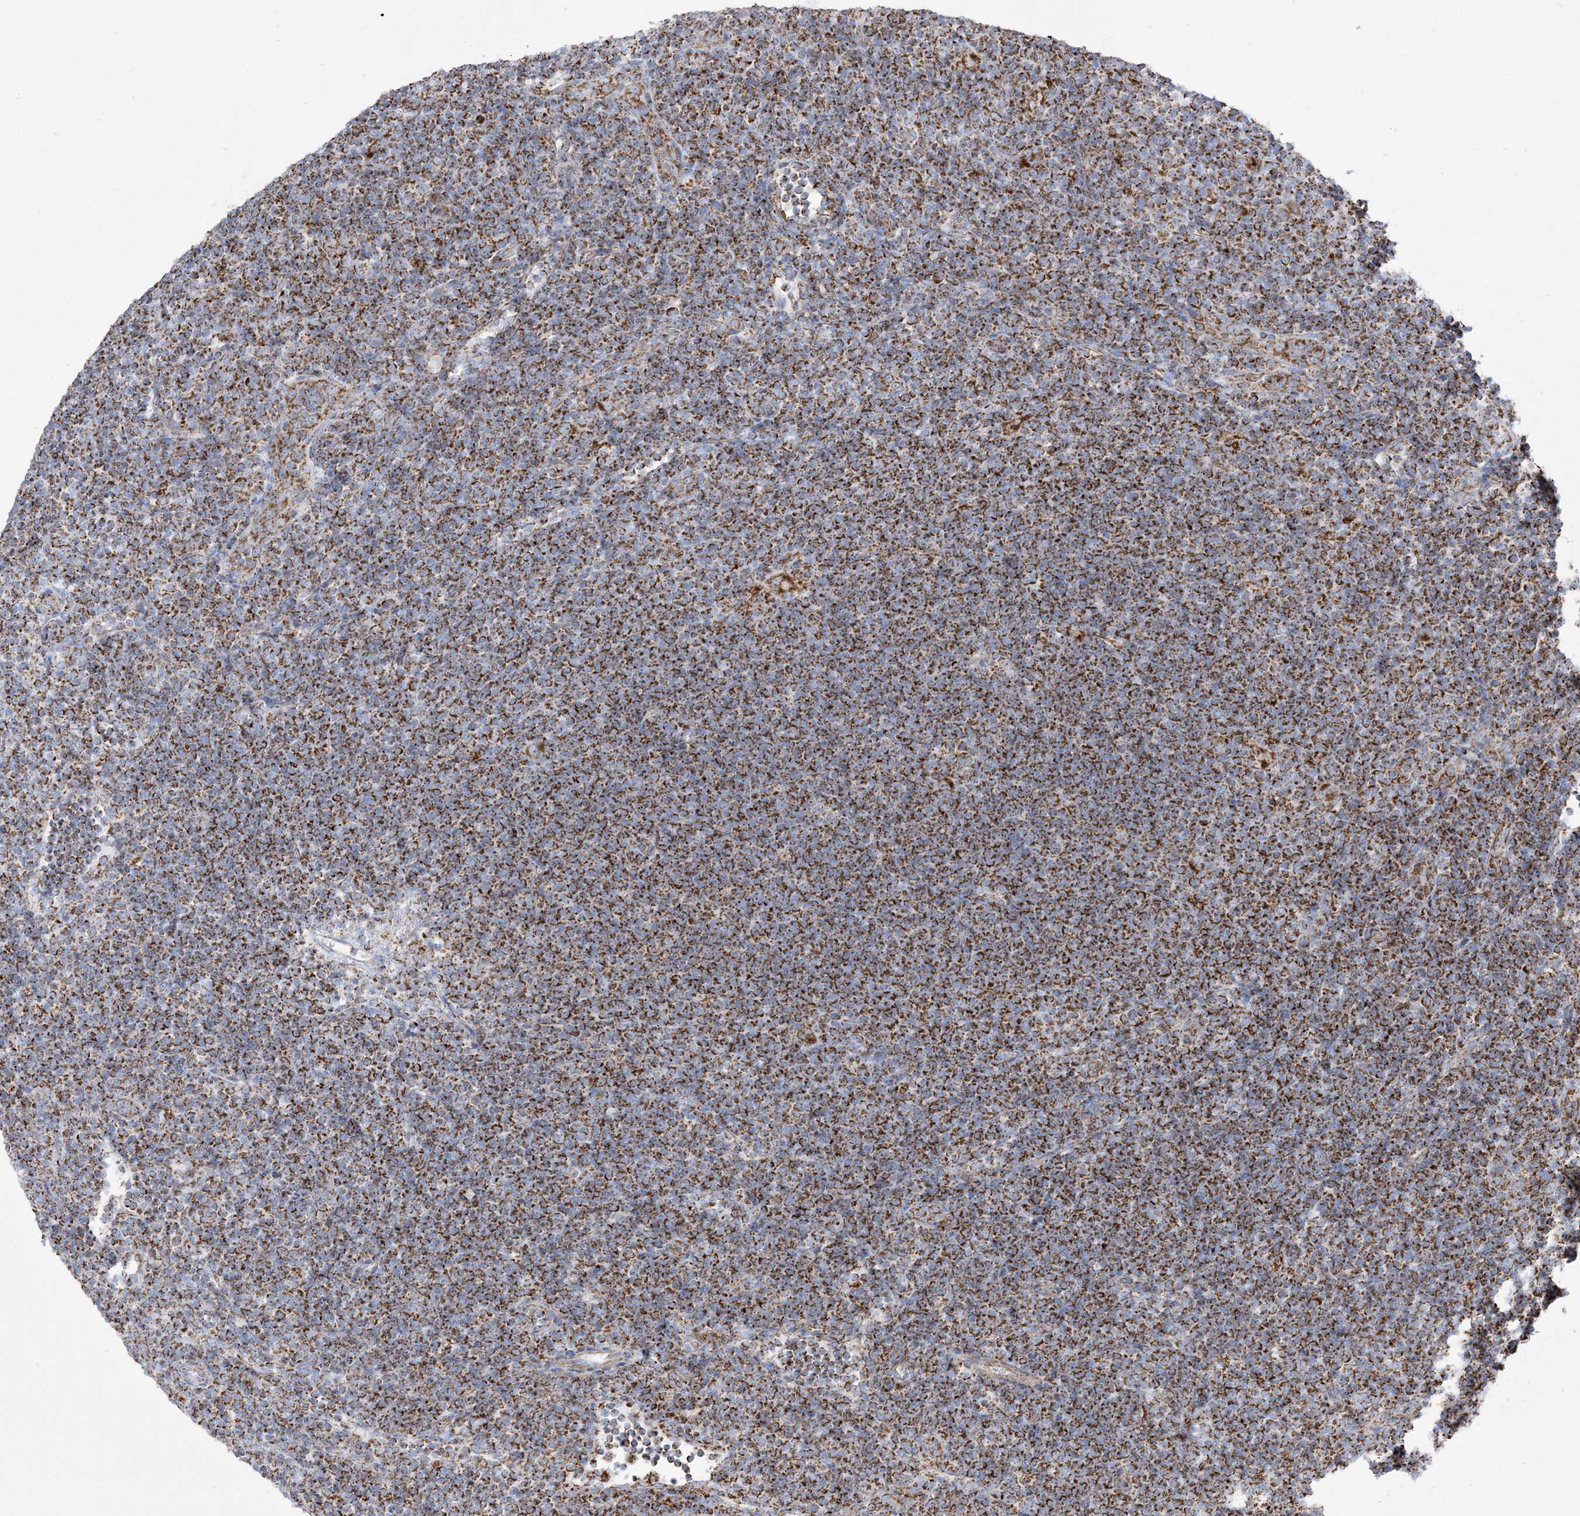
{"staining": {"intensity": "moderate", "quantity": ">75%", "location": "cytoplasmic/membranous"}, "tissue": "lymphoma", "cell_type": "Tumor cells", "image_type": "cancer", "snomed": [{"axis": "morphology", "description": "Hodgkin's disease, NOS"}, {"axis": "topography", "description": "Lymph node"}], "caption": "Protein staining displays moderate cytoplasmic/membranous expression in about >75% of tumor cells in lymphoma. (Stains: DAB (3,3'-diaminobenzidine) in brown, nuclei in blue, Microscopy: brightfield microscopy at high magnification).", "gene": "SAMM50", "patient": {"sex": "female", "age": 57}}